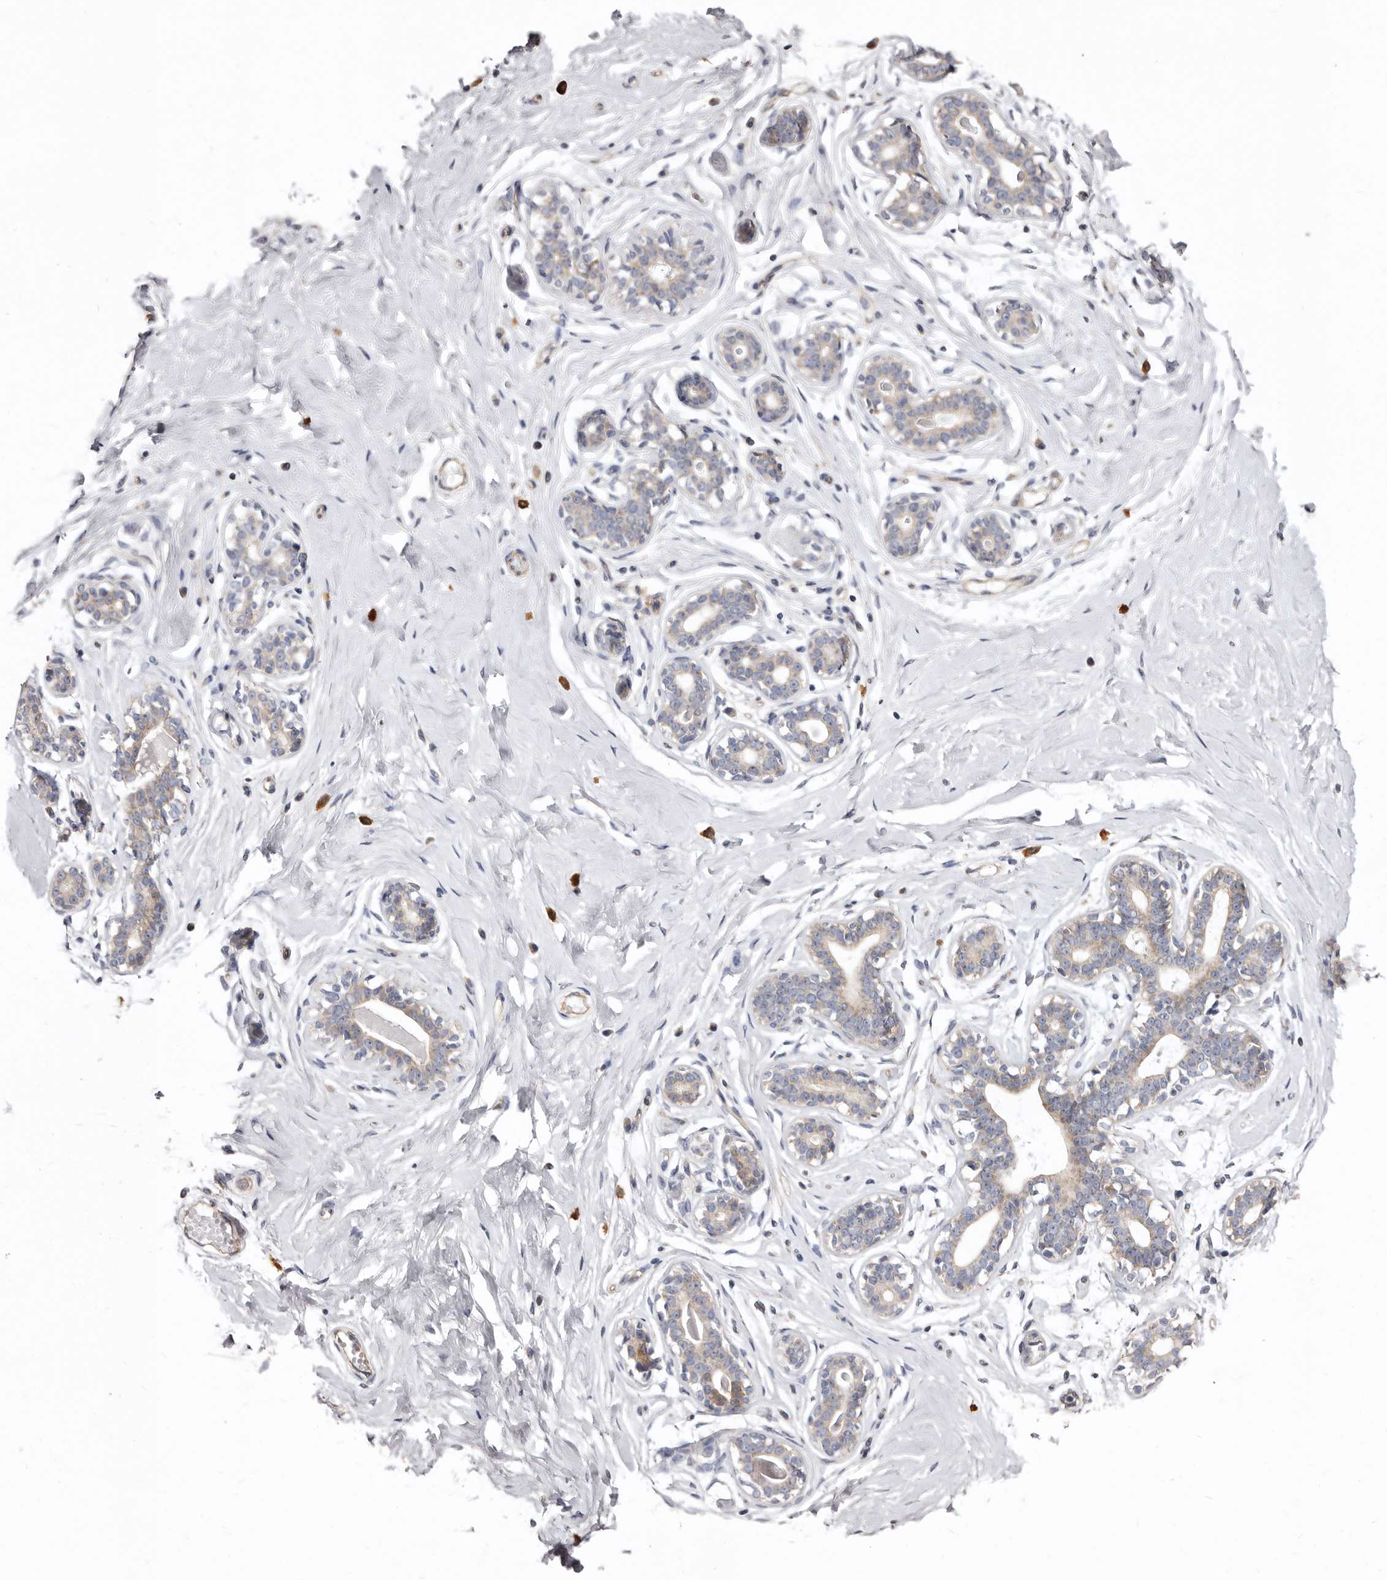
{"staining": {"intensity": "negative", "quantity": "none", "location": "none"}, "tissue": "breast", "cell_type": "Adipocytes", "image_type": "normal", "snomed": [{"axis": "morphology", "description": "Normal tissue, NOS"}, {"axis": "morphology", "description": "Adenoma, NOS"}, {"axis": "topography", "description": "Breast"}], "caption": "This is a micrograph of immunohistochemistry (IHC) staining of benign breast, which shows no expression in adipocytes. Nuclei are stained in blue.", "gene": "FMO2", "patient": {"sex": "female", "age": 23}}